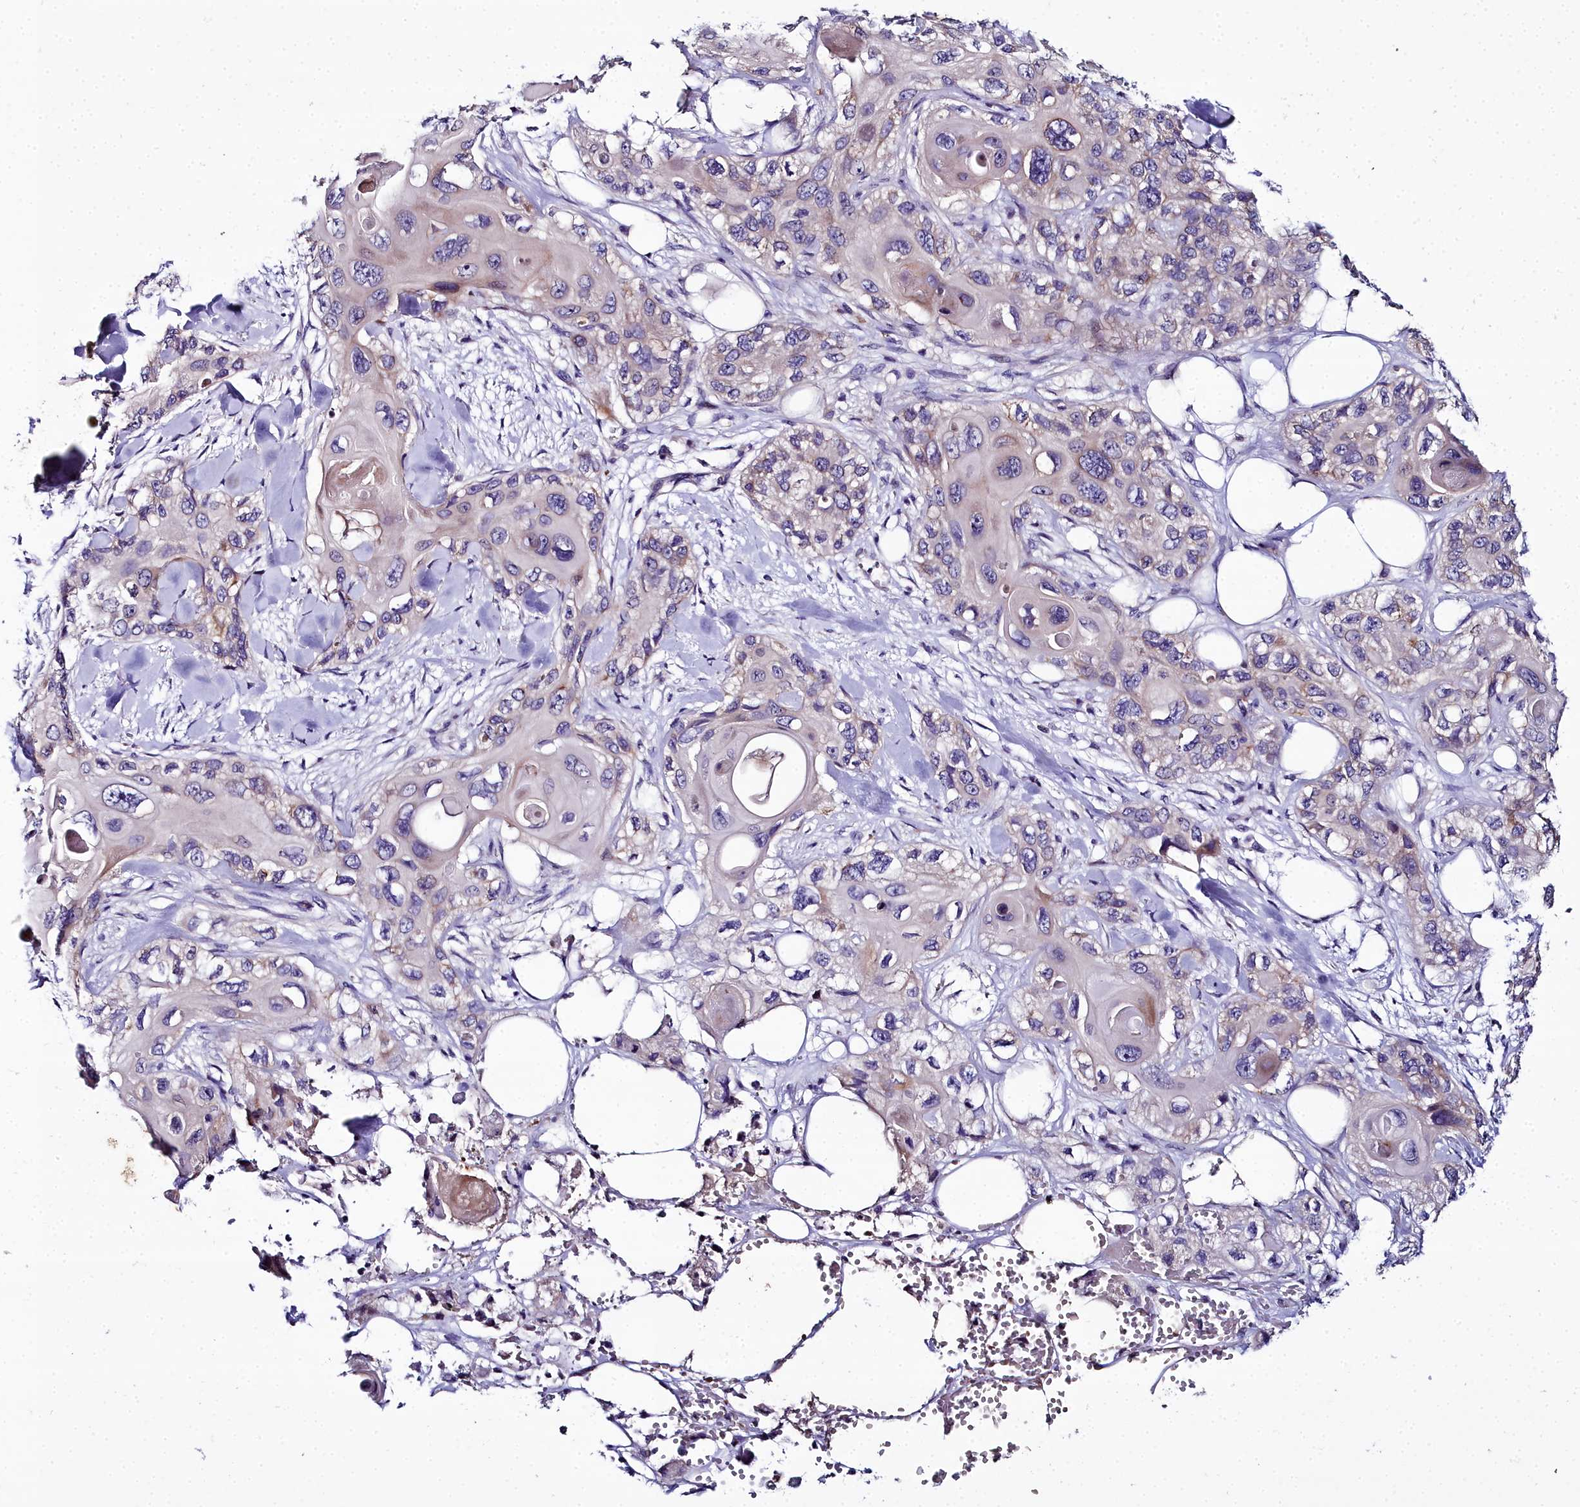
{"staining": {"intensity": "moderate", "quantity": "<25%", "location": "cytoplasmic/membranous"}, "tissue": "skin cancer", "cell_type": "Tumor cells", "image_type": "cancer", "snomed": [{"axis": "morphology", "description": "Normal tissue, NOS"}, {"axis": "morphology", "description": "Squamous cell carcinoma, NOS"}, {"axis": "topography", "description": "Skin"}], "caption": "A high-resolution histopathology image shows IHC staining of skin cancer, which shows moderate cytoplasmic/membranous expression in about <25% of tumor cells. (DAB (3,3'-diaminobenzidine) IHC, brown staining for protein, blue staining for nuclei).", "gene": "NT5M", "patient": {"sex": "male", "age": 72}}